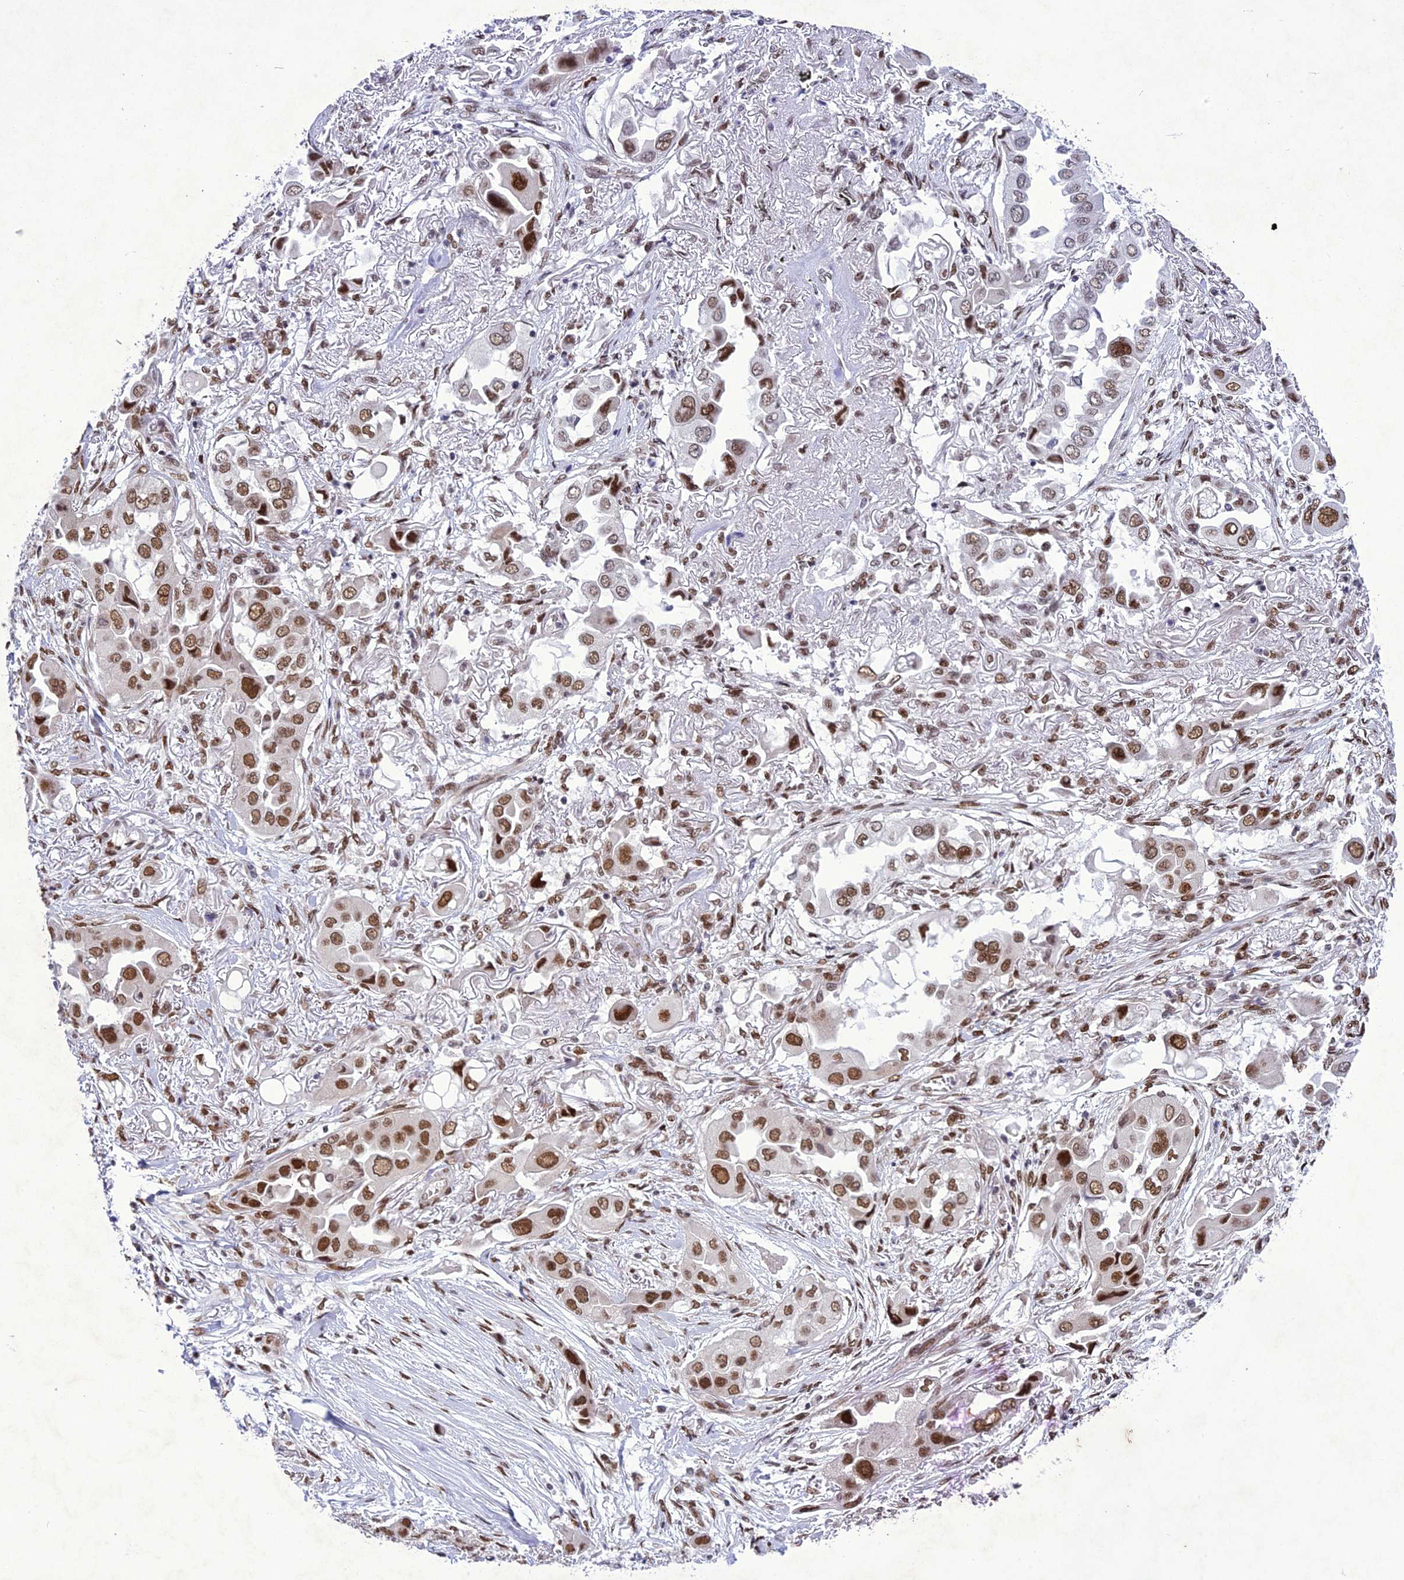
{"staining": {"intensity": "strong", "quantity": ">75%", "location": "nuclear"}, "tissue": "lung cancer", "cell_type": "Tumor cells", "image_type": "cancer", "snomed": [{"axis": "morphology", "description": "Adenocarcinoma, NOS"}, {"axis": "topography", "description": "Lung"}], "caption": "Immunohistochemistry (DAB (3,3'-diaminobenzidine)) staining of human lung cancer displays strong nuclear protein staining in approximately >75% of tumor cells. (IHC, brightfield microscopy, high magnification).", "gene": "DDX1", "patient": {"sex": "female", "age": 76}}